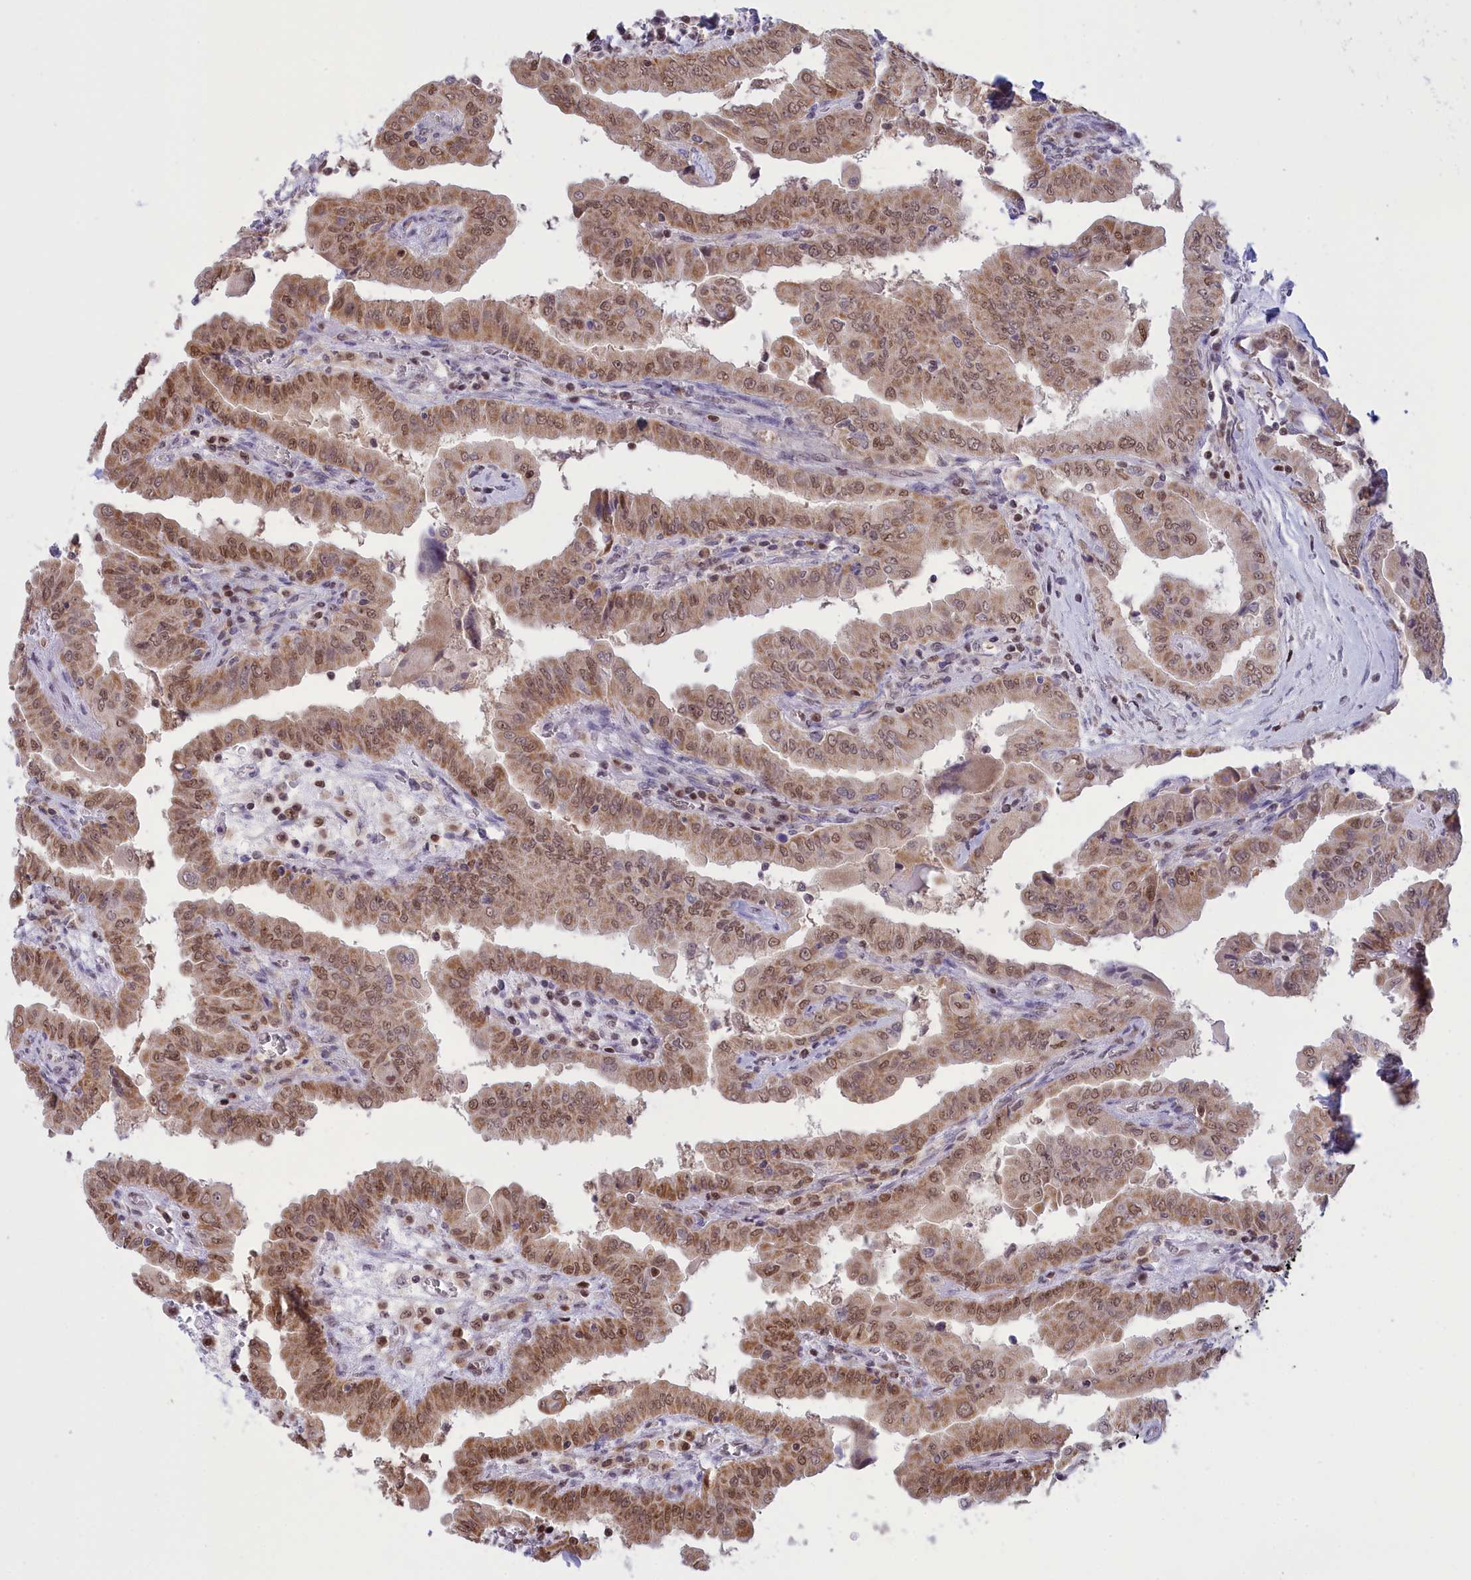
{"staining": {"intensity": "moderate", "quantity": ">75%", "location": "cytoplasmic/membranous,nuclear"}, "tissue": "thyroid cancer", "cell_type": "Tumor cells", "image_type": "cancer", "snomed": [{"axis": "morphology", "description": "Papillary adenocarcinoma, NOS"}, {"axis": "topography", "description": "Thyroid gland"}], "caption": "Approximately >75% of tumor cells in thyroid cancer demonstrate moderate cytoplasmic/membranous and nuclear protein expression as visualized by brown immunohistochemical staining.", "gene": "IZUMO2", "patient": {"sex": "male", "age": 33}}